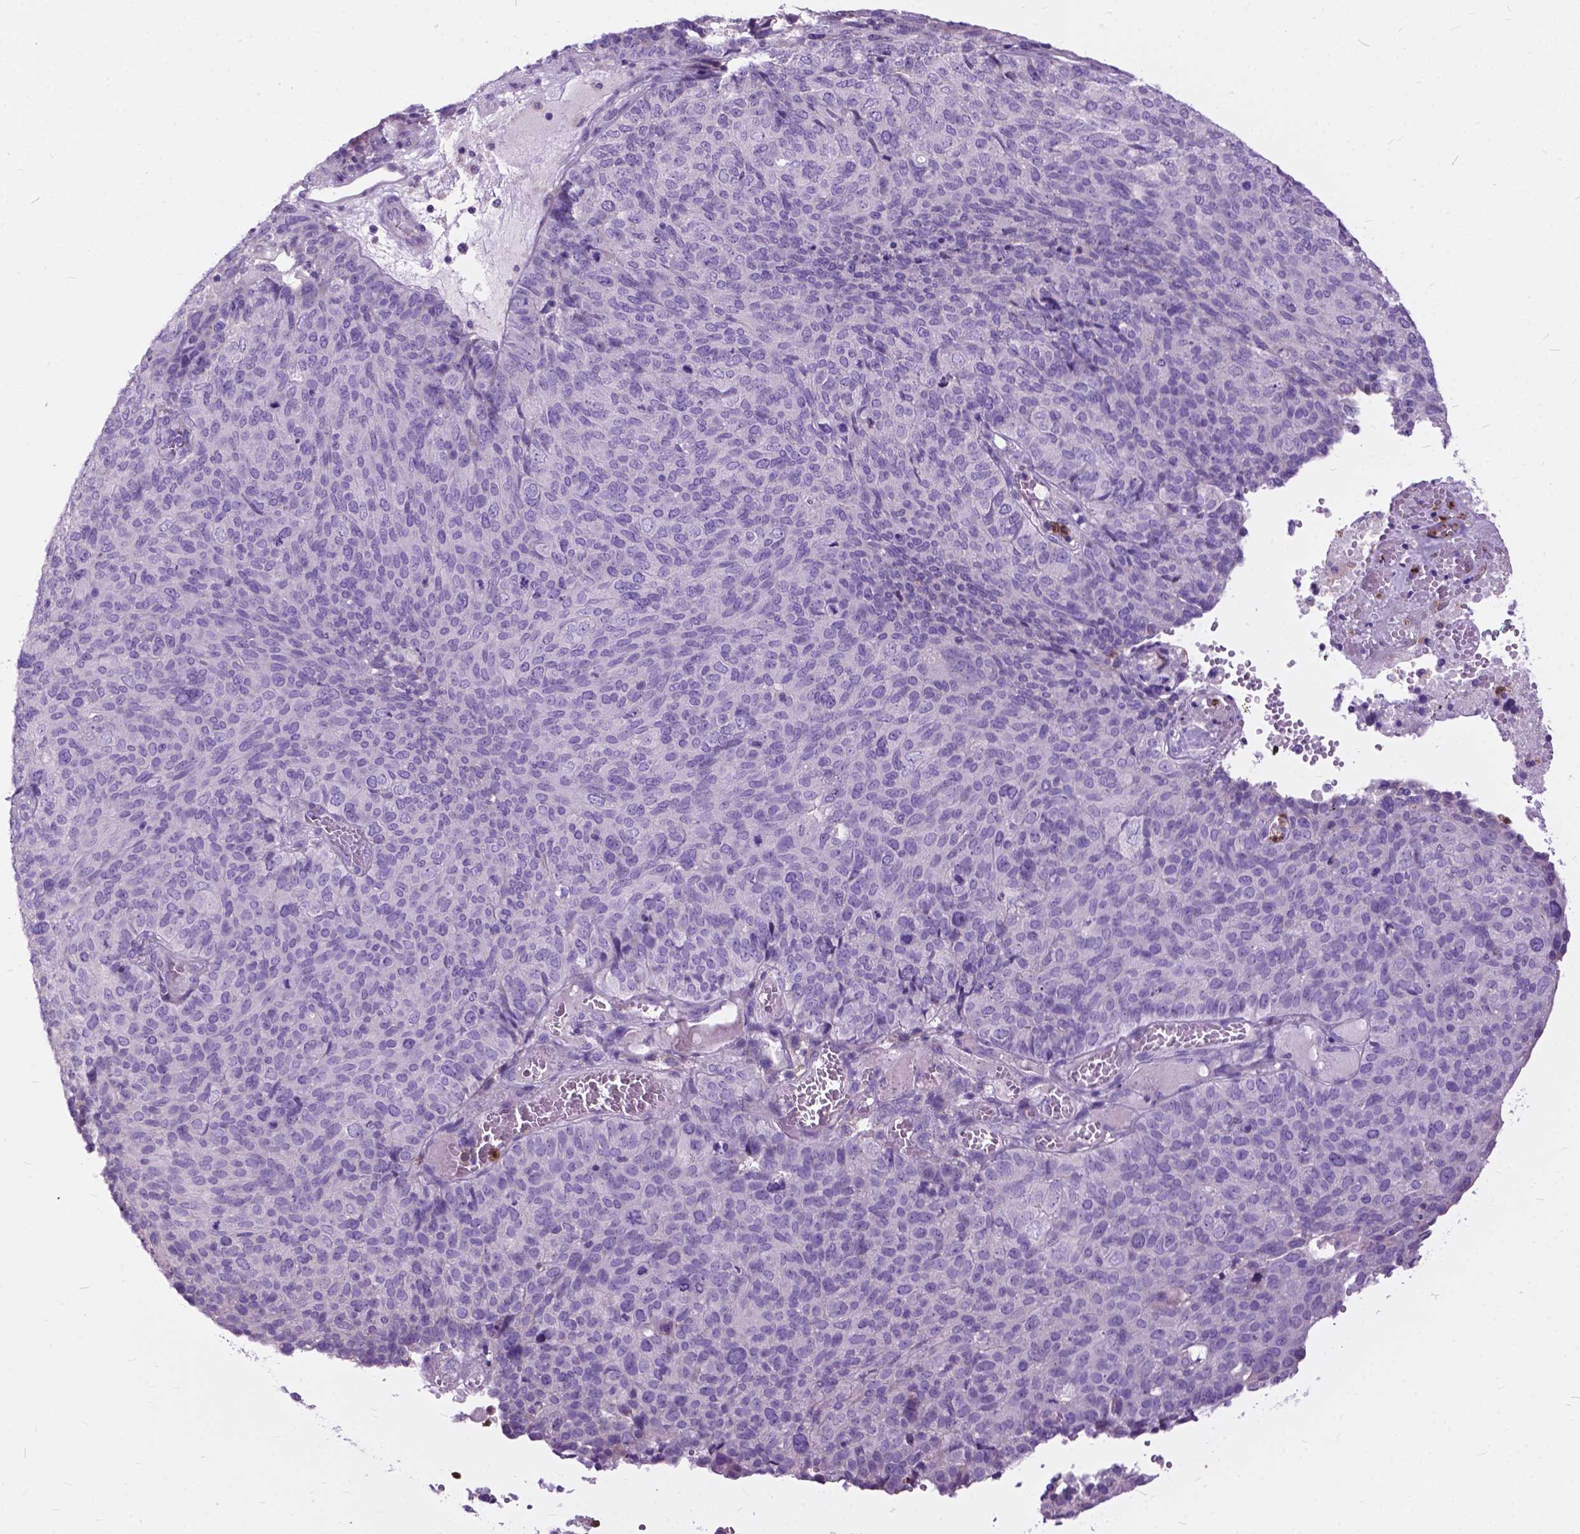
{"staining": {"intensity": "negative", "quantity": "none", "location": "none"}, "tissue": "ovarian cancer", "cell_type": "Tumor cells", "image_type": "cancer", "snomed": [{"axis": "morphology", "description": "Carcinoma, endometroid"}, {"axis": "topography", "description": "Ovary"}], "caption": "DAB immunohistochemical staining of human endometroid carcinoma (ovarian) exhibits no significant expression in tumor cells.", "gene": "PRR35", "patient": {"sex": "female", "age": 58}}